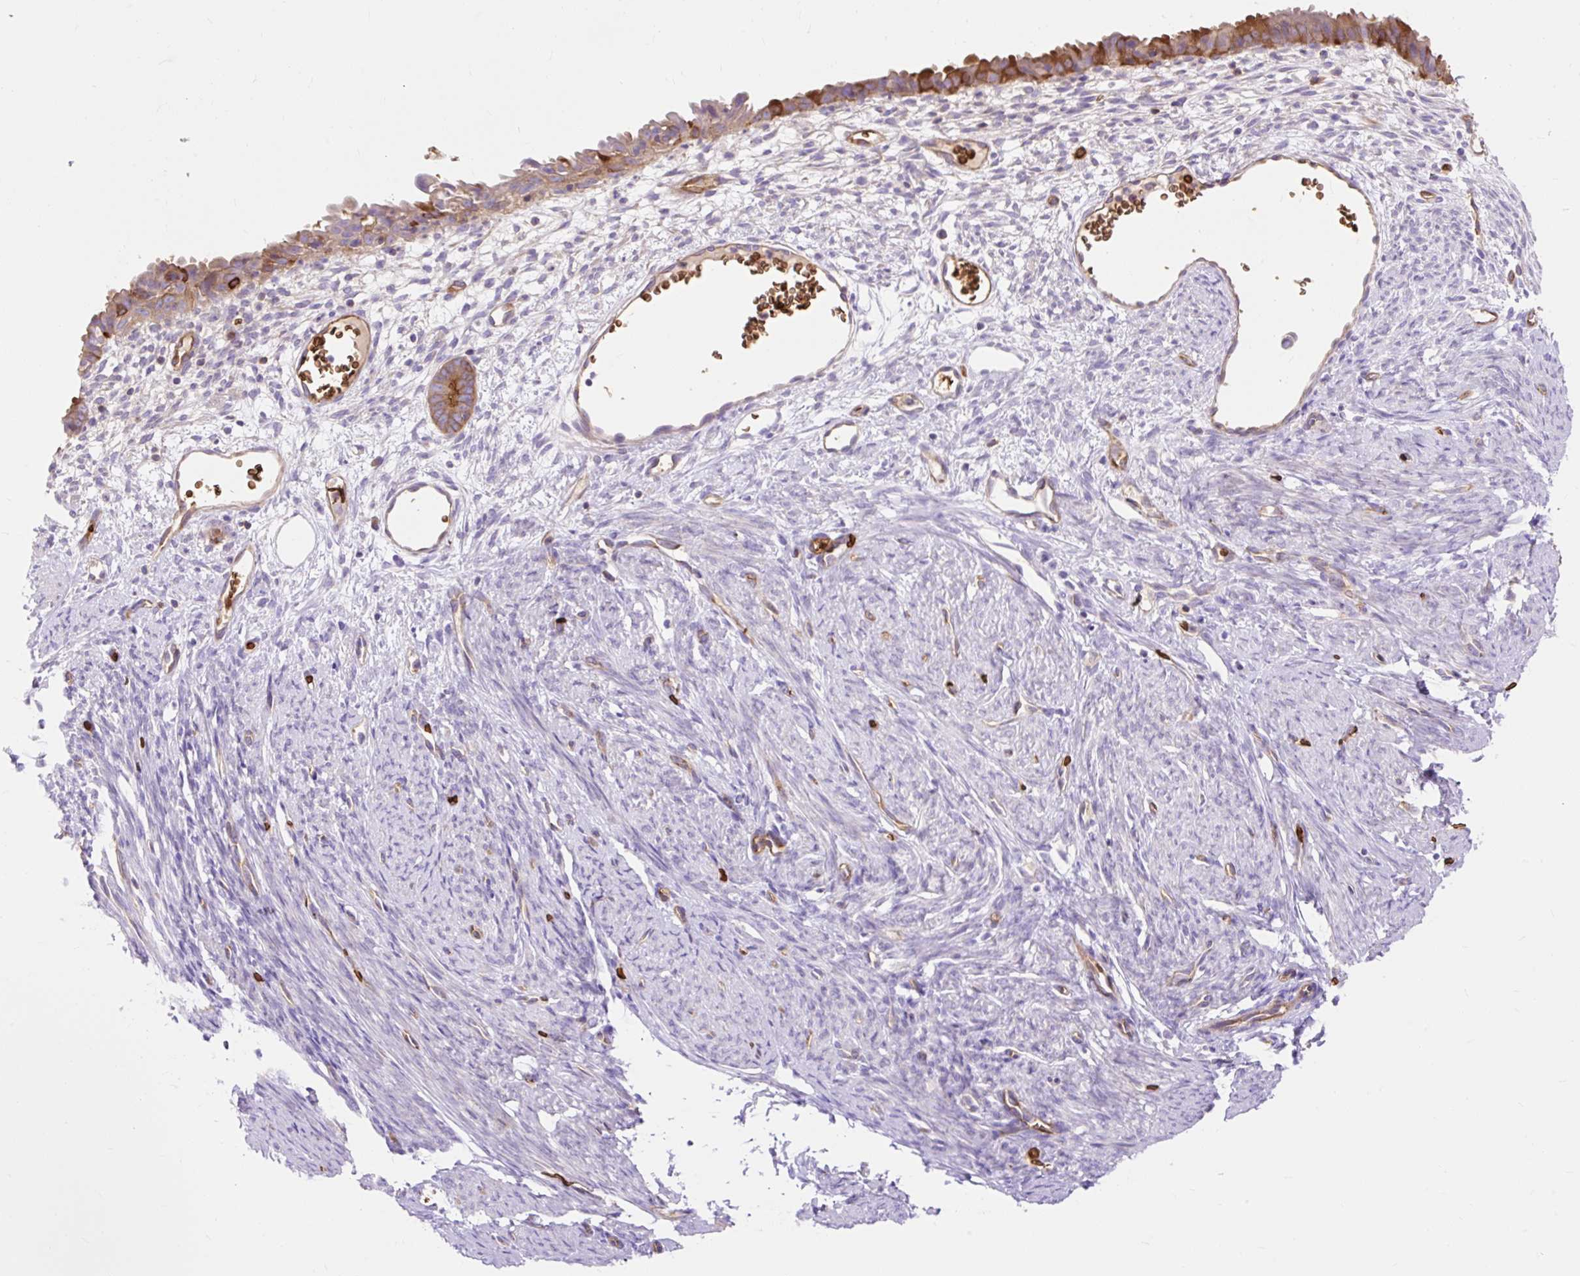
{"staining": {"intensity": "moderate", "quantity": ">75%", "location": "cytoplasmic/membranous"}, "tissue": "endometrial cancer", "cell_type": "Tumor cells", "image_type": "cancer", "snomed": [{"axis": "morphology", "description": "Adenocarcinoma, NOS"}, {"axis": "topography", "description": "Endometrium"}], "caption": "The photomicrograph exhibits staining of adenocarcinoma (endometrial), revealing moderate cytoplasmic/membranous protein staining (brown color) within tumor cells.", "gene": "HIP1R", "patient": {"sex": "female", "age": 51}}